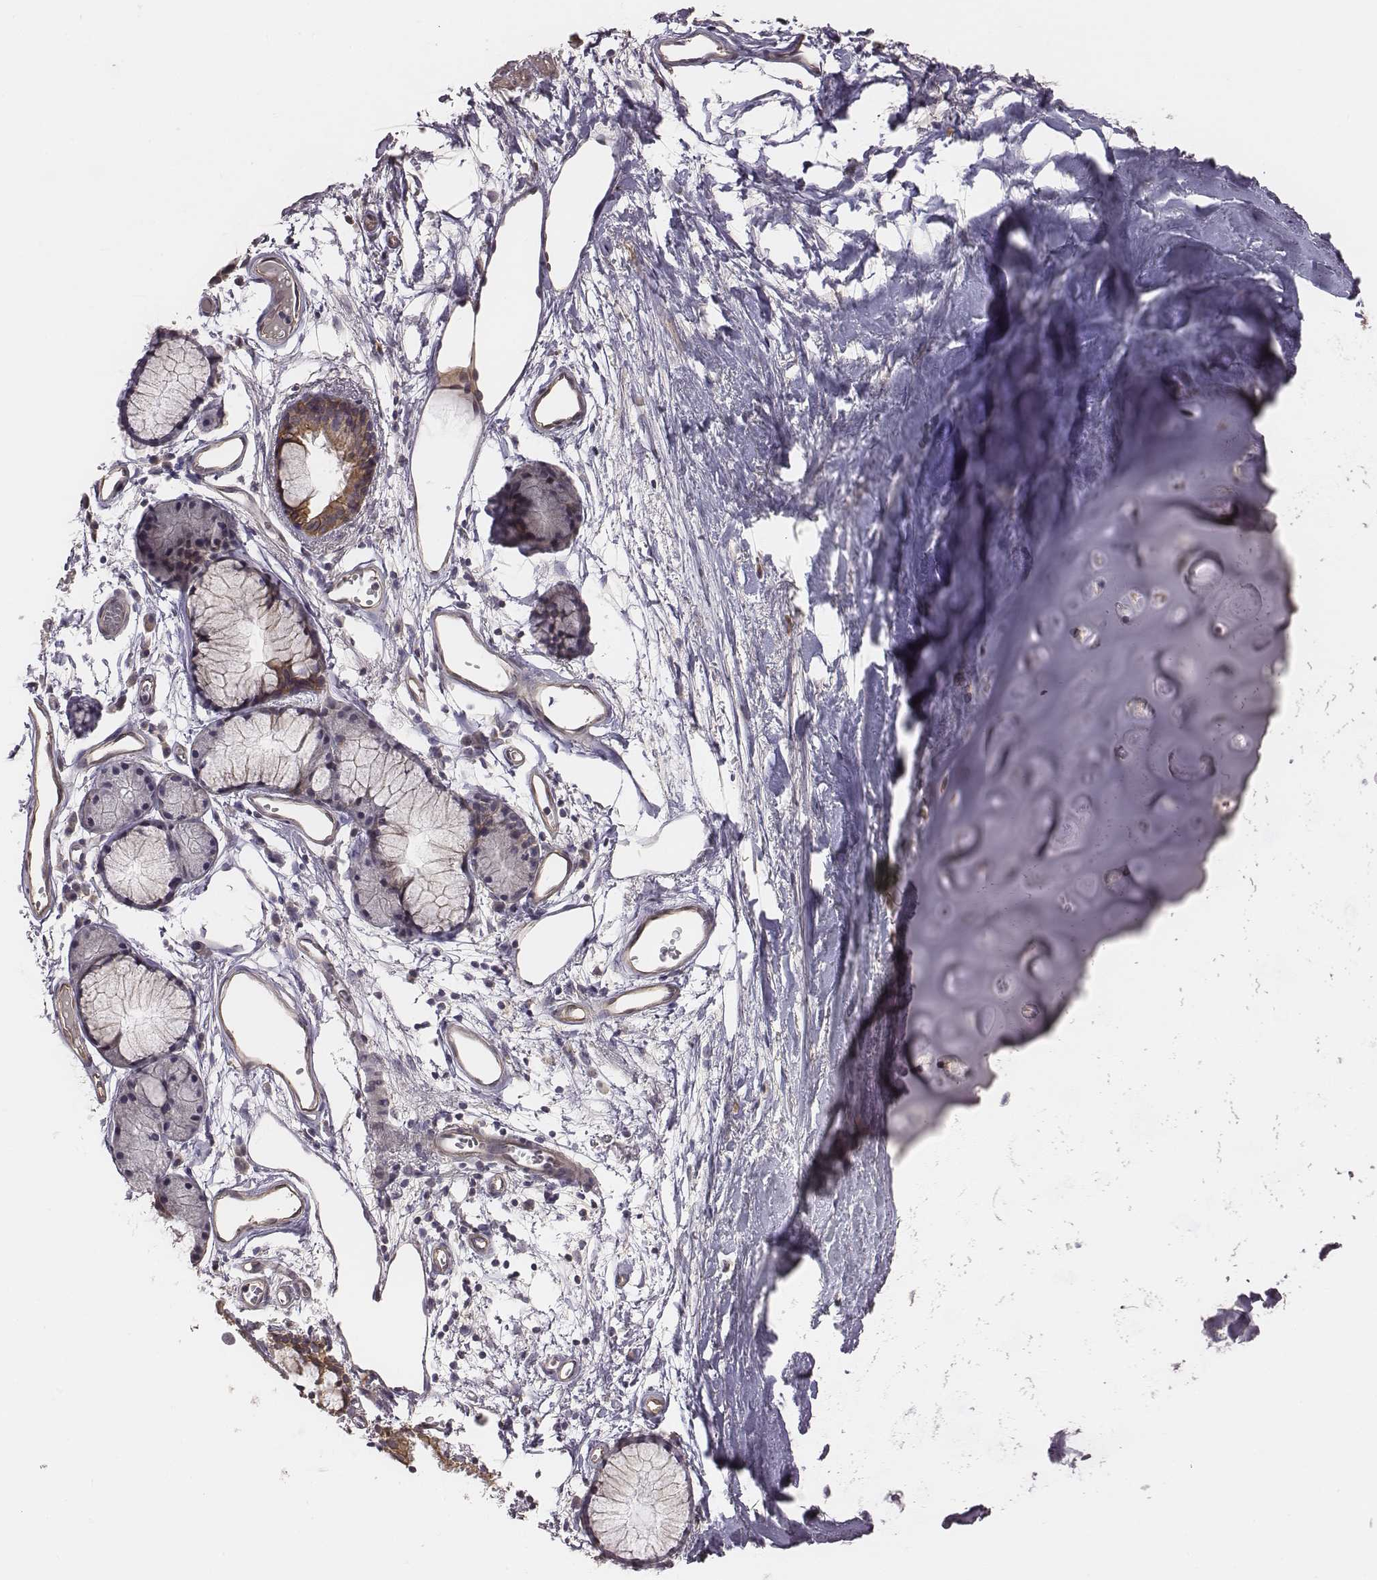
{"staining": {"intensity": "negative", "quantity": "none", "location": "none"}, "tissue": "adipose tissue", "cell_type": "Adipocytes", "image_type": "normal", "snomed": [{"axis": "morphology", "description": "Normal tissue, NOS"}, {"axis": "topography", "description": "Cartilage tissue"}, {"axis": "topography", "description": "Bronchus"}], "caption": "Image shows no significant protein staining in adipocytes of normal adipose tissue. Nuclei are stained in blue.", "gene": "SCARF1", "patient": {"sex": "female", "age": 79}}